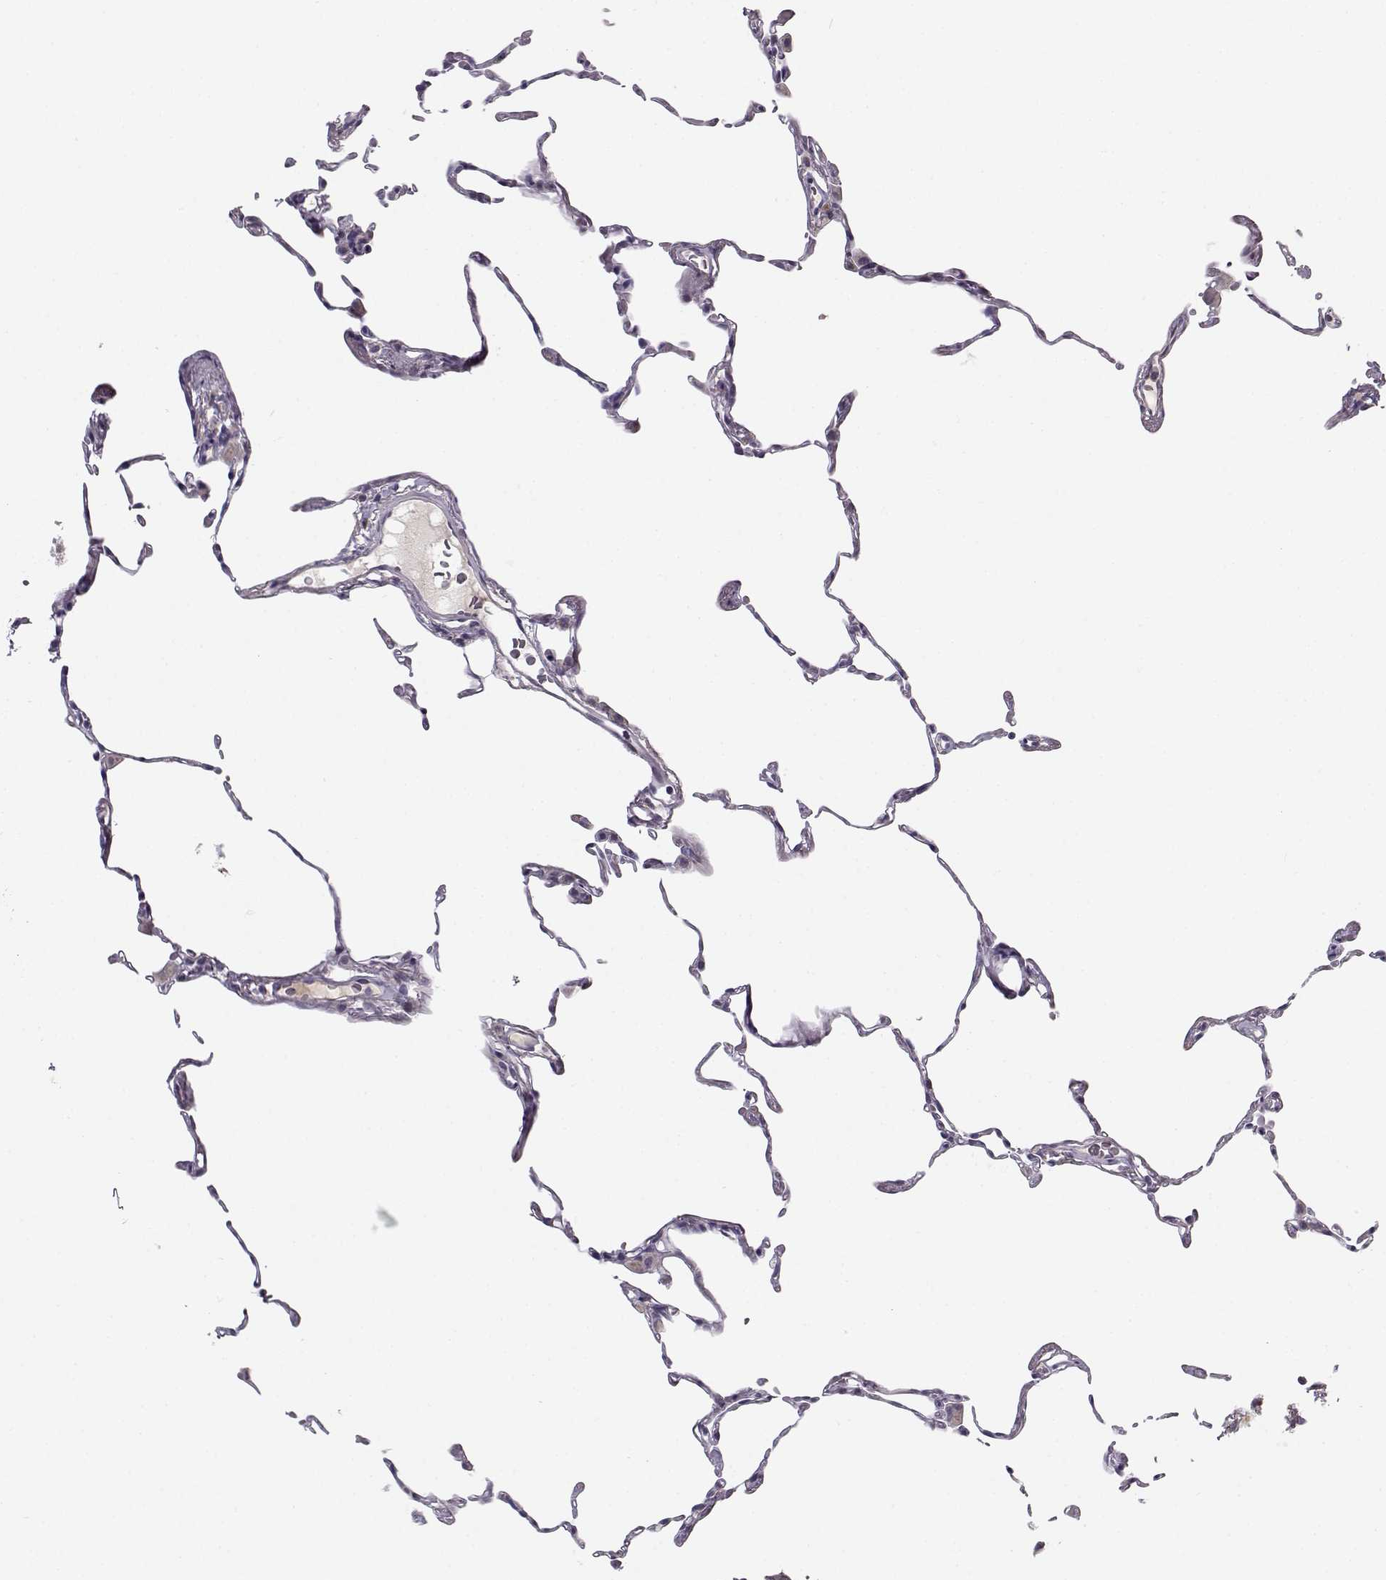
{"staining": {"intensity": "negative", "quantity": "none", "location": "none"}, "tissue": "lung", "cell_type": "Alveolar cells", "image_type": "normal", "snomed": [{"axis": "morphology", "description": "Normal tissue, NOS"}, {"axis": "topography", "description": "Lung"}], "caption": "DAB (3,3'-diaminobenzidine) immunohistochemical staining of benign lung exhibits no significant positivity in alveolar cells. Nuclei are stained in blue.", "gene": "SLC4A5", "patient": {"sex": "female", "age": 57}}